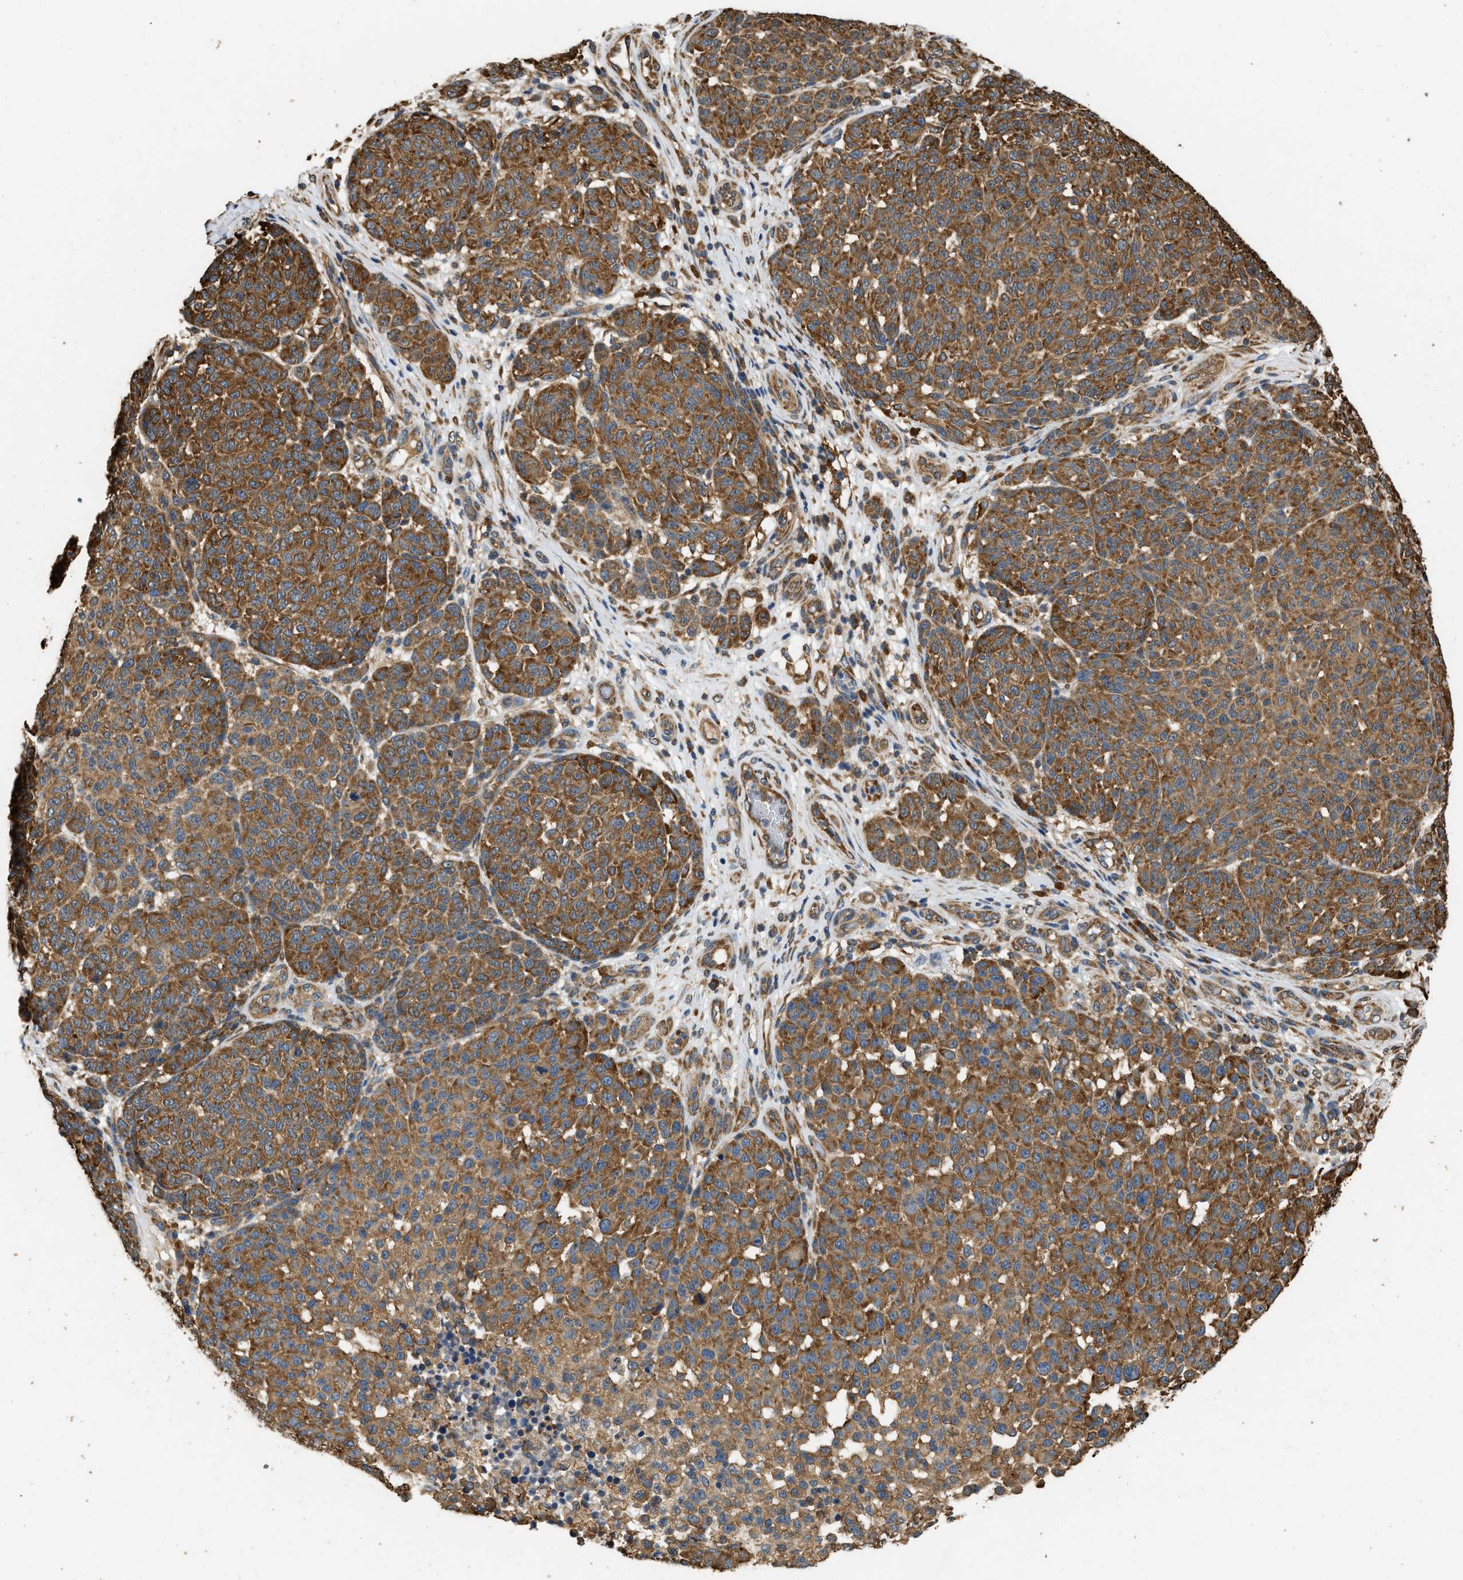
{"staining": {"intensity": "strong", "quantity": ">75%", "location": "cytoplasmic/membranous"}, "tissue": "melanoma", "cell_type": "Tumor cells", "image_type": "cancer", "snomed": [{"axis": "morphology", "description": "Malignant melanoma, NOS"}, {"axis": "topography", "description": "Skin"}], "caption": "Melanoma stained for a protein reveals strong cytoplasmic/membranous positivity in tumor cells.", "gene": "SLC36A4", "patient": {"sex": "male", "age": 59}}